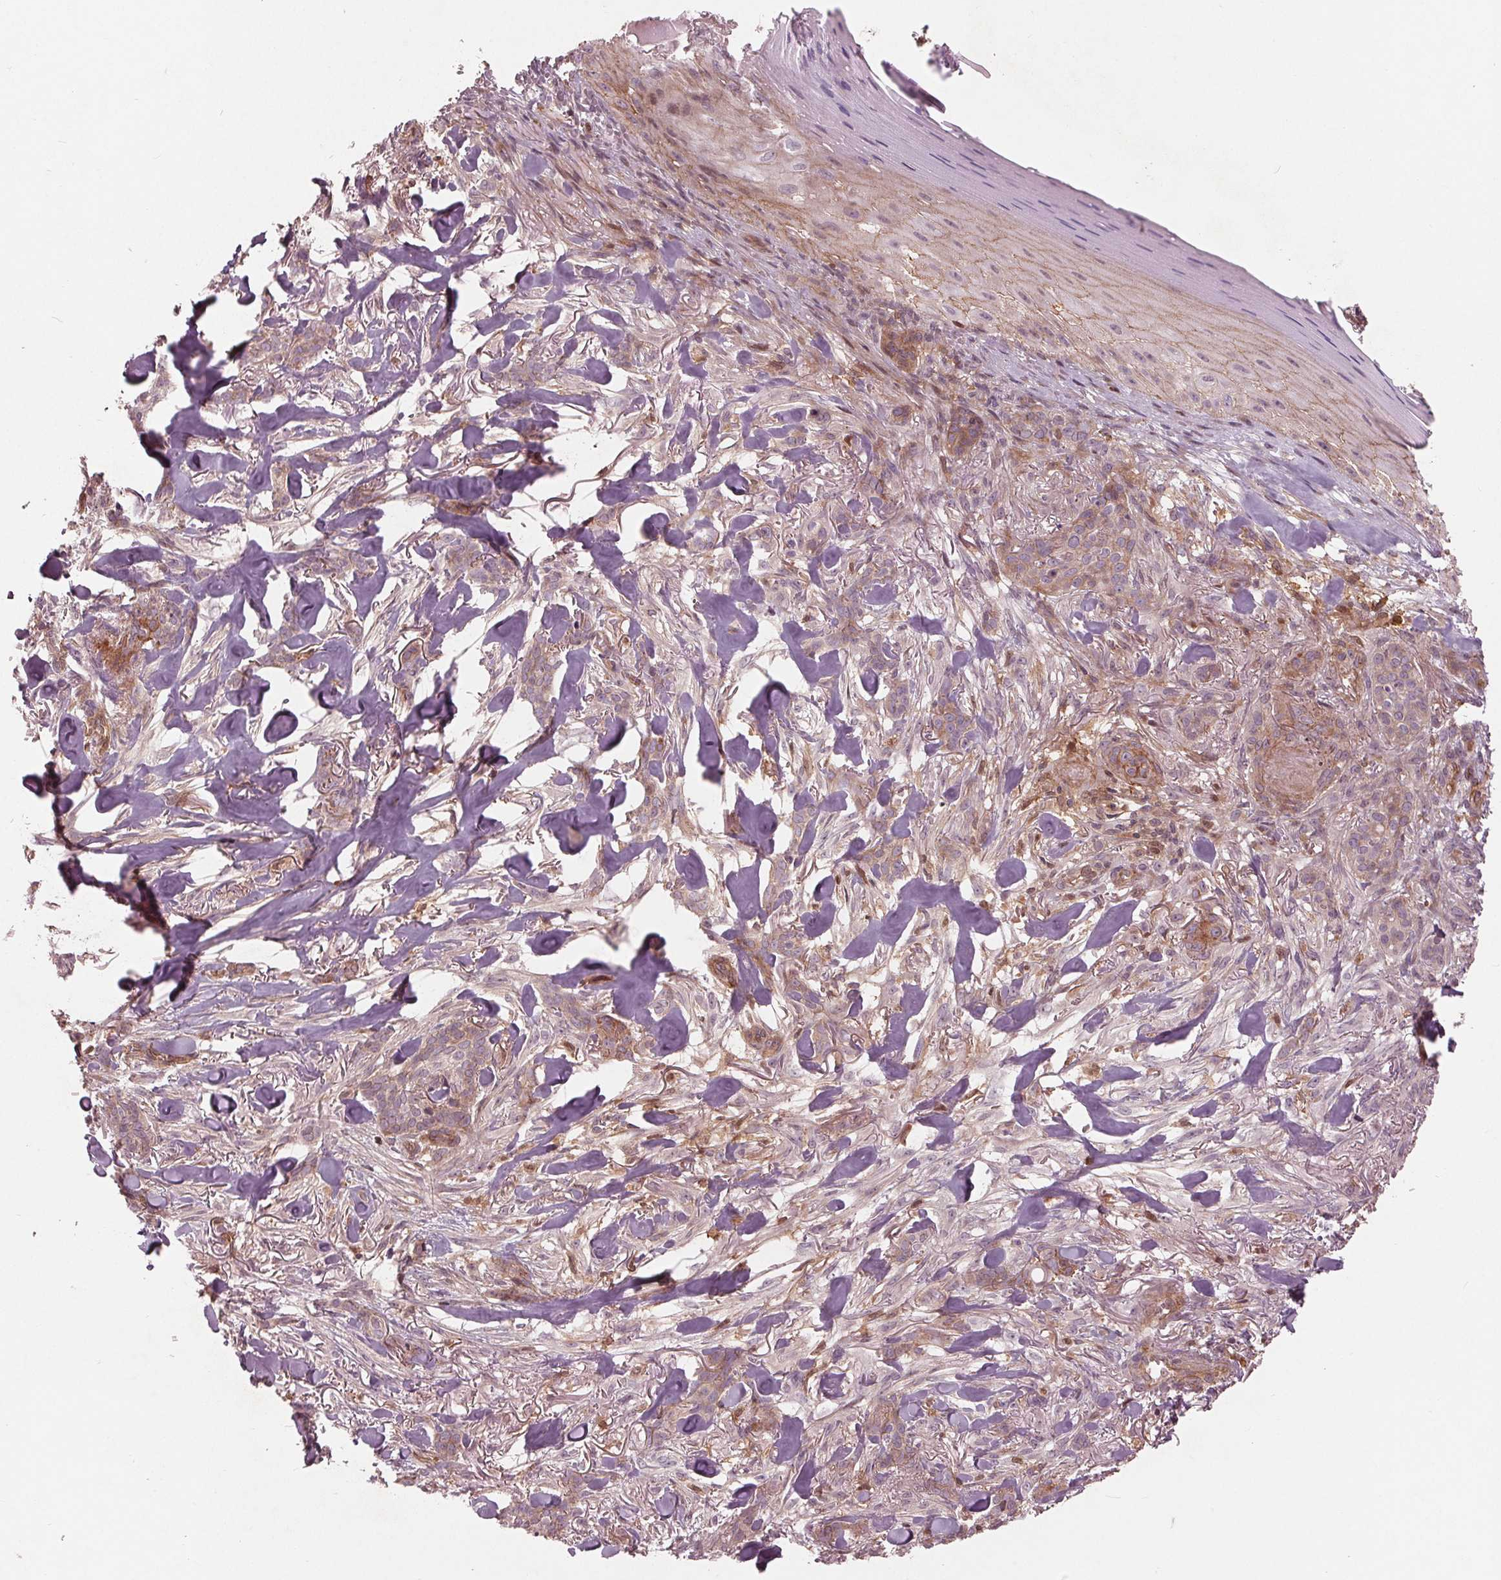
{"staining": {"intensity": "moderate", "quantity": "25%-75%", "location": "cytoplasmic/membranous"}, "tissue": "skin cancer", "cell_type": "Tumor cells", "image_type": "cancer", "snomed": [{"axis": "morphology", "description": "Basal cell carcinoma"}, {"axis": "topography", "description": "Skin"}], "caption": "A histopathology image showing moderate cytoplasmic/membranous staining in about 25%-75% of tumor cells in skin basal cell carcinoma, as visualized by brown immunohistochemical staining.", "gene": "TXNIP", "patient": {"sex": "female", "age": 61}}